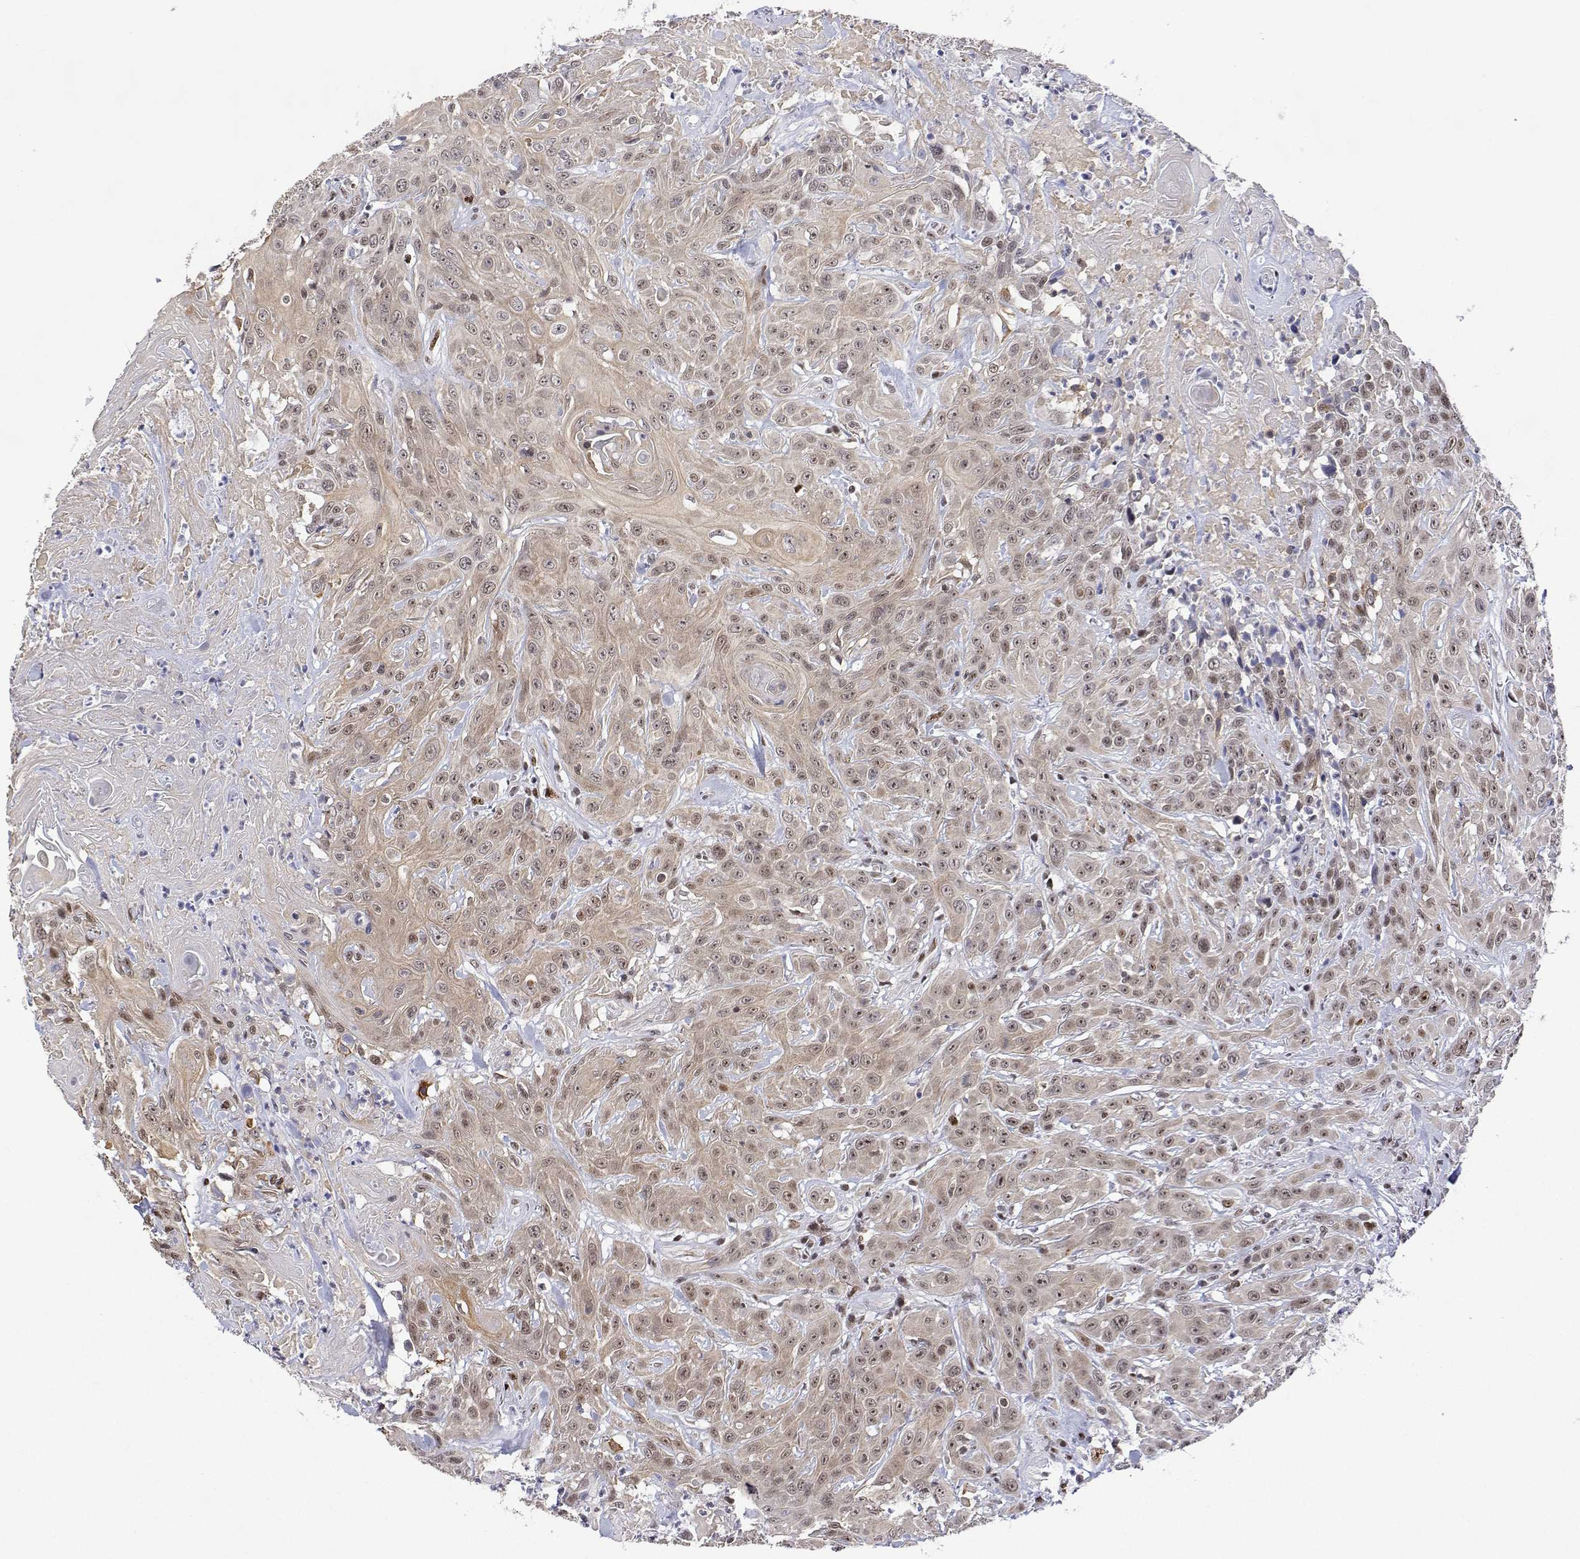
{"staining": {"intensity": "moderate", "quantity": ">75%", "location": "cytoplasmic/membranous,nuclear"}, "tissue": "head and neck cancer", "cell_type": "Tumor cells", "image_type": "cancer", "snomed": [{"axis": "morphology", "description": "Squamous cell carcinoma, NOS"}, {"axis": "topography", "description": "Skin"}, {"axis": "topography", "description": "Head-Neck"}], "caption": "IHC histopathology image of human head and neck cancer stained for a protein (brown), which displays medium levels of moderate cytoplasmic/membranous and nuclear positivity in approximately >75% of tumor cells.", "gene": "XPC", "patient": {"sex": "male", "age": 80}}